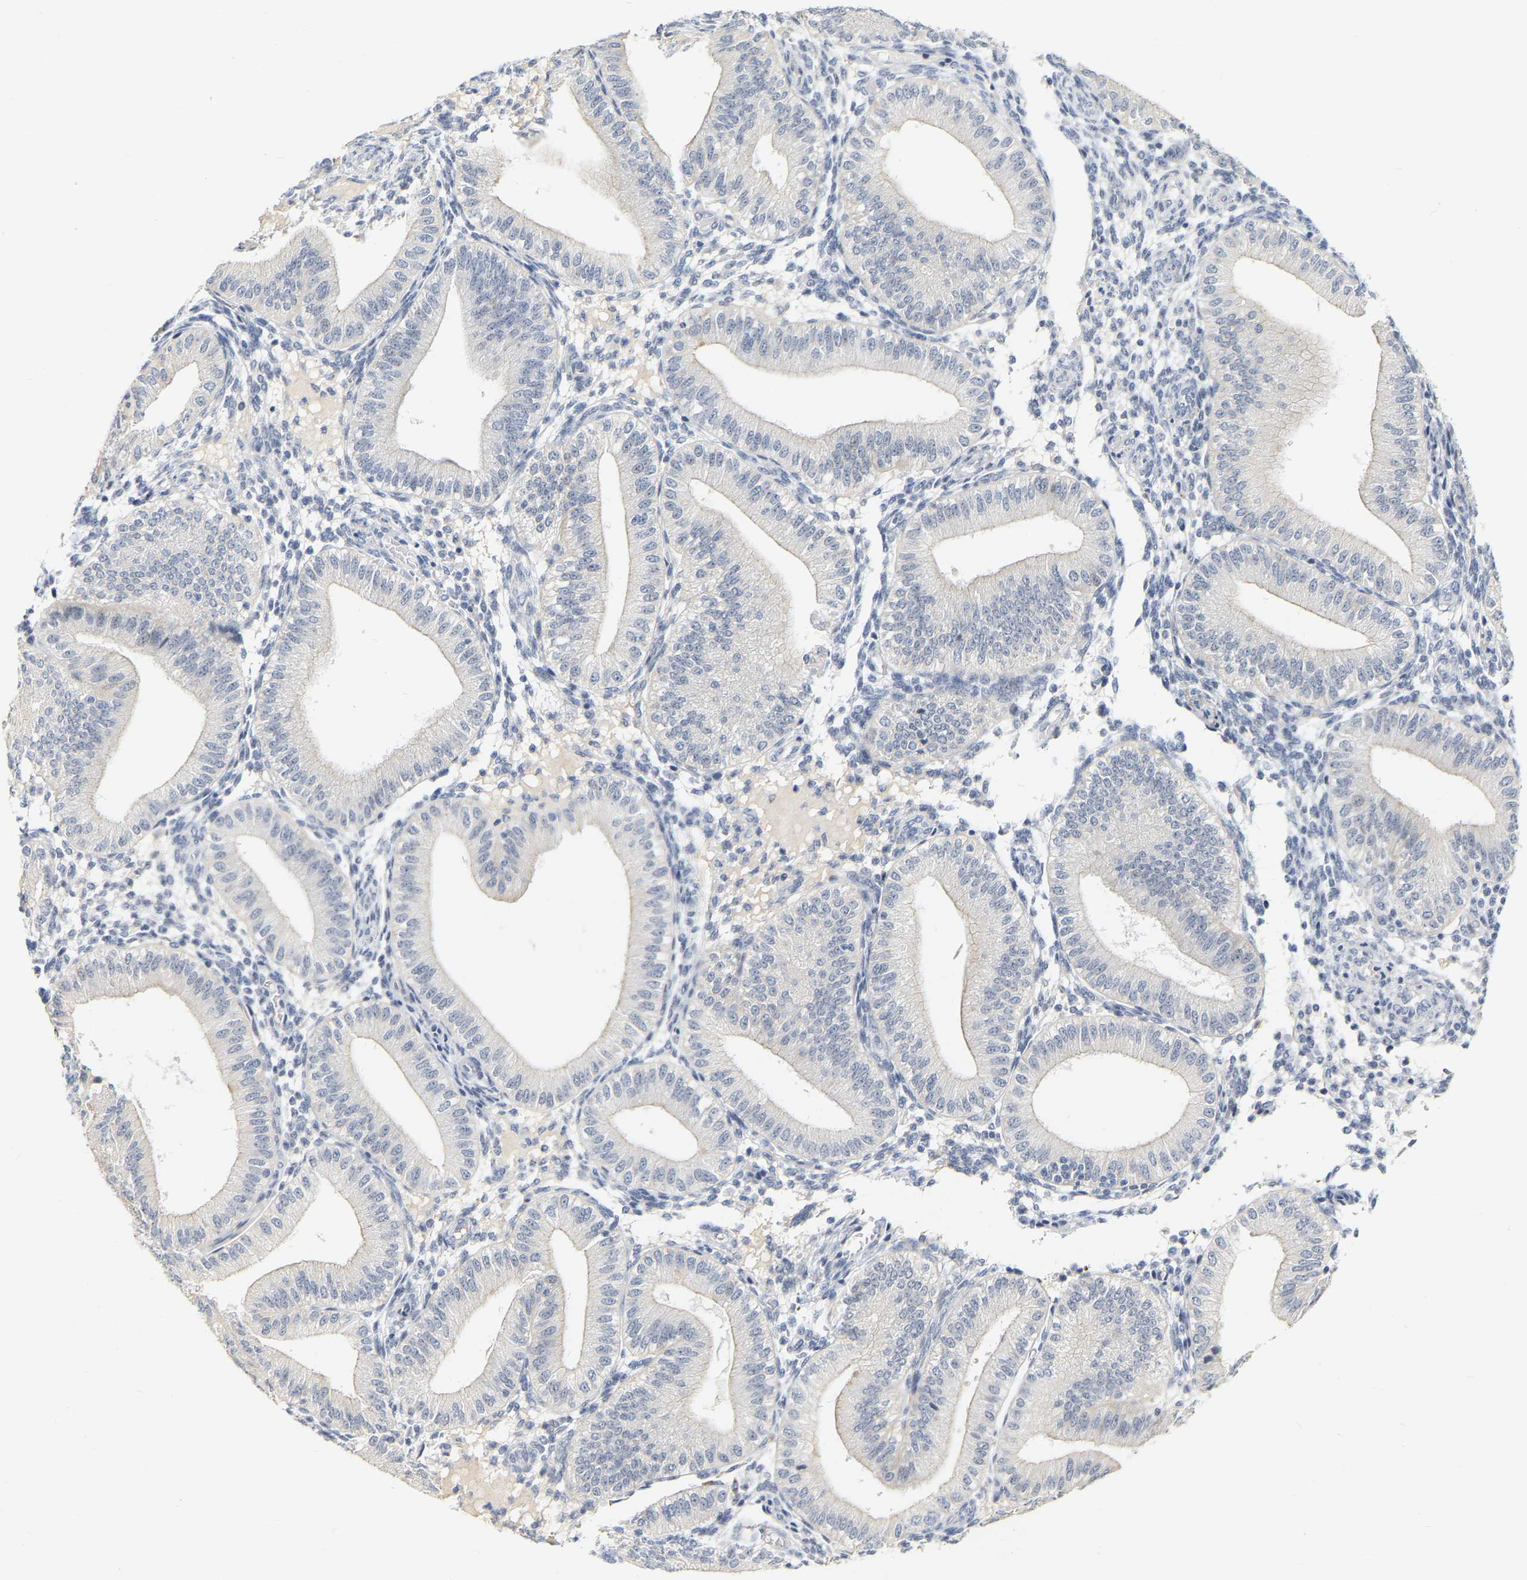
{"staining": {"intensity": "negative", "quantity": "none", "location": "none"}, "tissue": "endometrium", "cell_type": "Cells in endometrial stroma", "image_type": "normal", "snomed": [{"axis": "morphology", "description": "Normal tissue, NOS"}, {"axis": "topography", "description": "Endometrium"}], "caption": "There is no significant expression in cells in endometrial stroma of endometrium. (DAB IHC, high magnification).", "gene": "KRT76", "patient": {"sex": "female", "age": 39}}